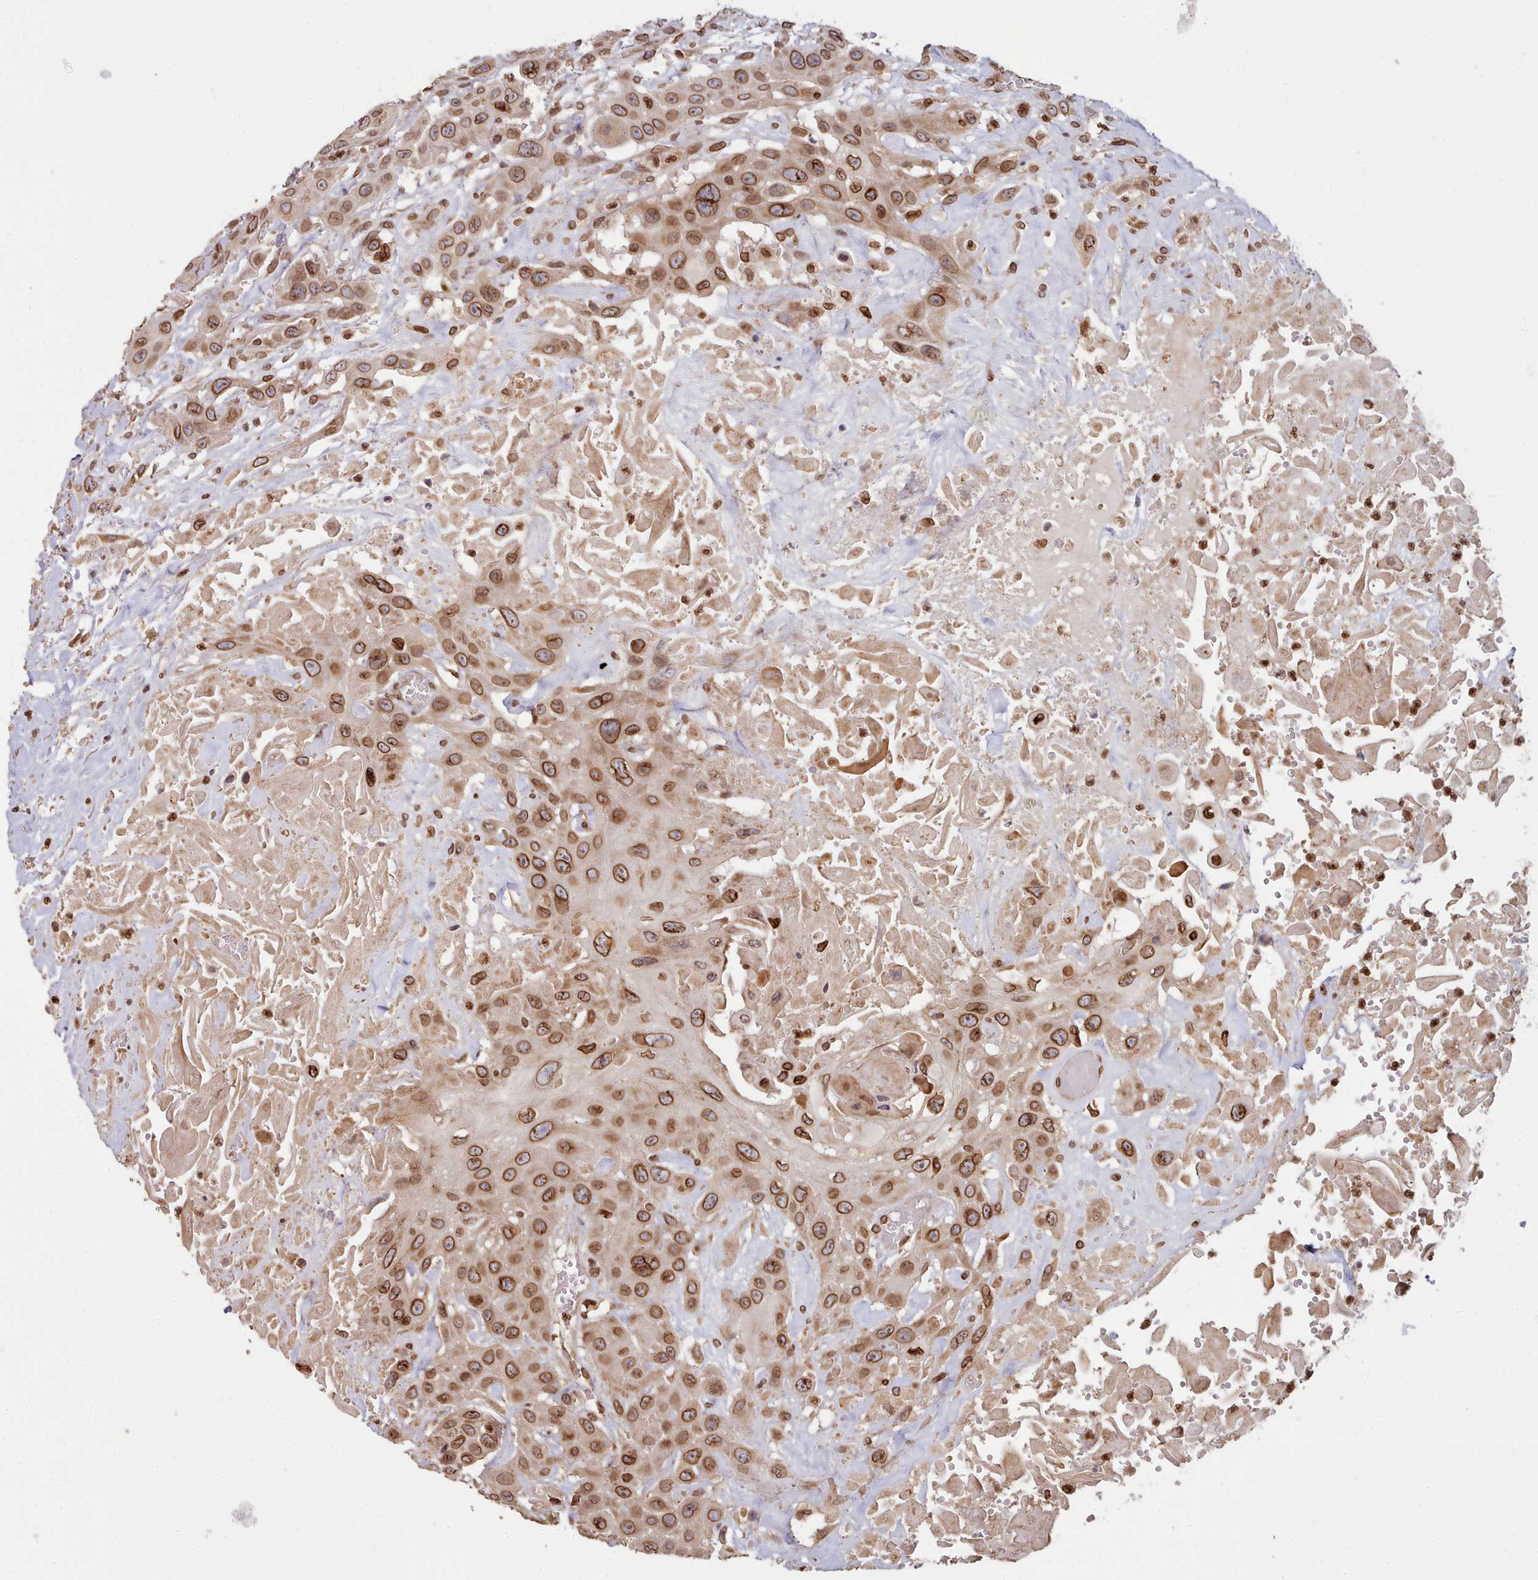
{"staining": {"intensity": "moderate", "quantity": ">75%", "location": "cytoplasmic/membranous,nuclear"}, "tissue": "head and neck cancer", "cell_type": "Tumor cells", "image_type": "cancer", "snomed": [{"axis": "morphology", "description": "Squamous cell carcinoma, NOS"}, {"axis": "topography", "description": "Head-Neck"}], "caption": "A histopathology image of head and neck cancer (squamous cell carcinoma) stained for a protein demonstrates moderate cytoplasmic/membranous and nuclear brown staining in tumor cells. The protein of interest is shown in brown color, while the nuclei are stained blue.", "gene": "TOR1AIP1", "patient": {"sex": "male", "age": 81}}